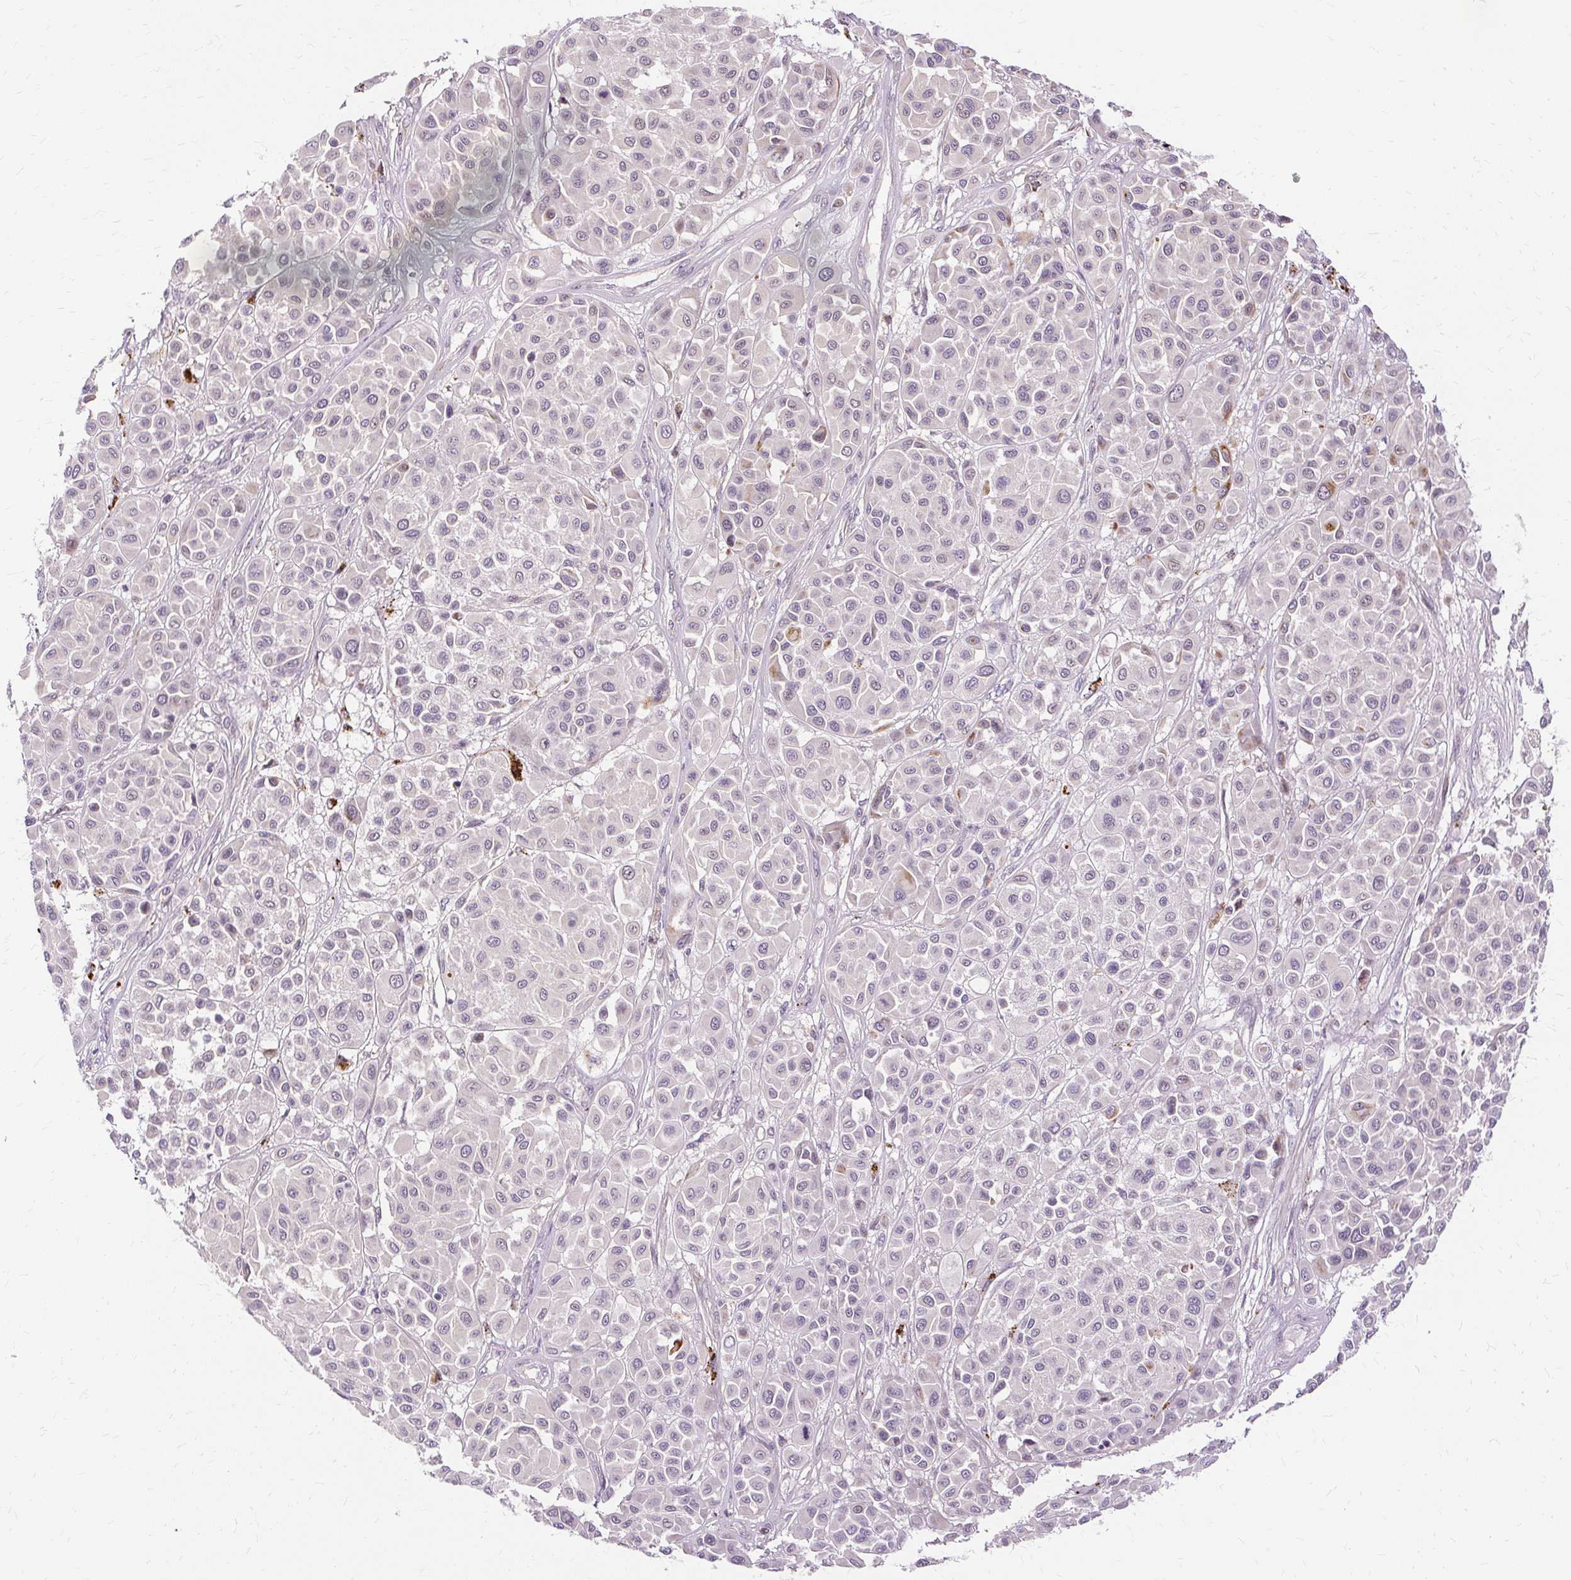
{"staining": {"intensity": "weak", "quantity": "<25%", "location": "nuclear"}, "tissue": "melanoma", "cell_type": "Tumor cells", "image_type": "cancer", "snomed": [{"axis": "morphology", "description": "Malignant melanoma, Metastatic site"}, {"axis": "topography", "description": "Soft tissue"}], "caption": "DAB (3,3'-diaminobenzidine) immunohistochemical staining of malignant melanoma (metastatic site) displays no significant staining in tumor cells.", "gene": "MMACHC", "patient": {"sex": "male", "age": 41}}